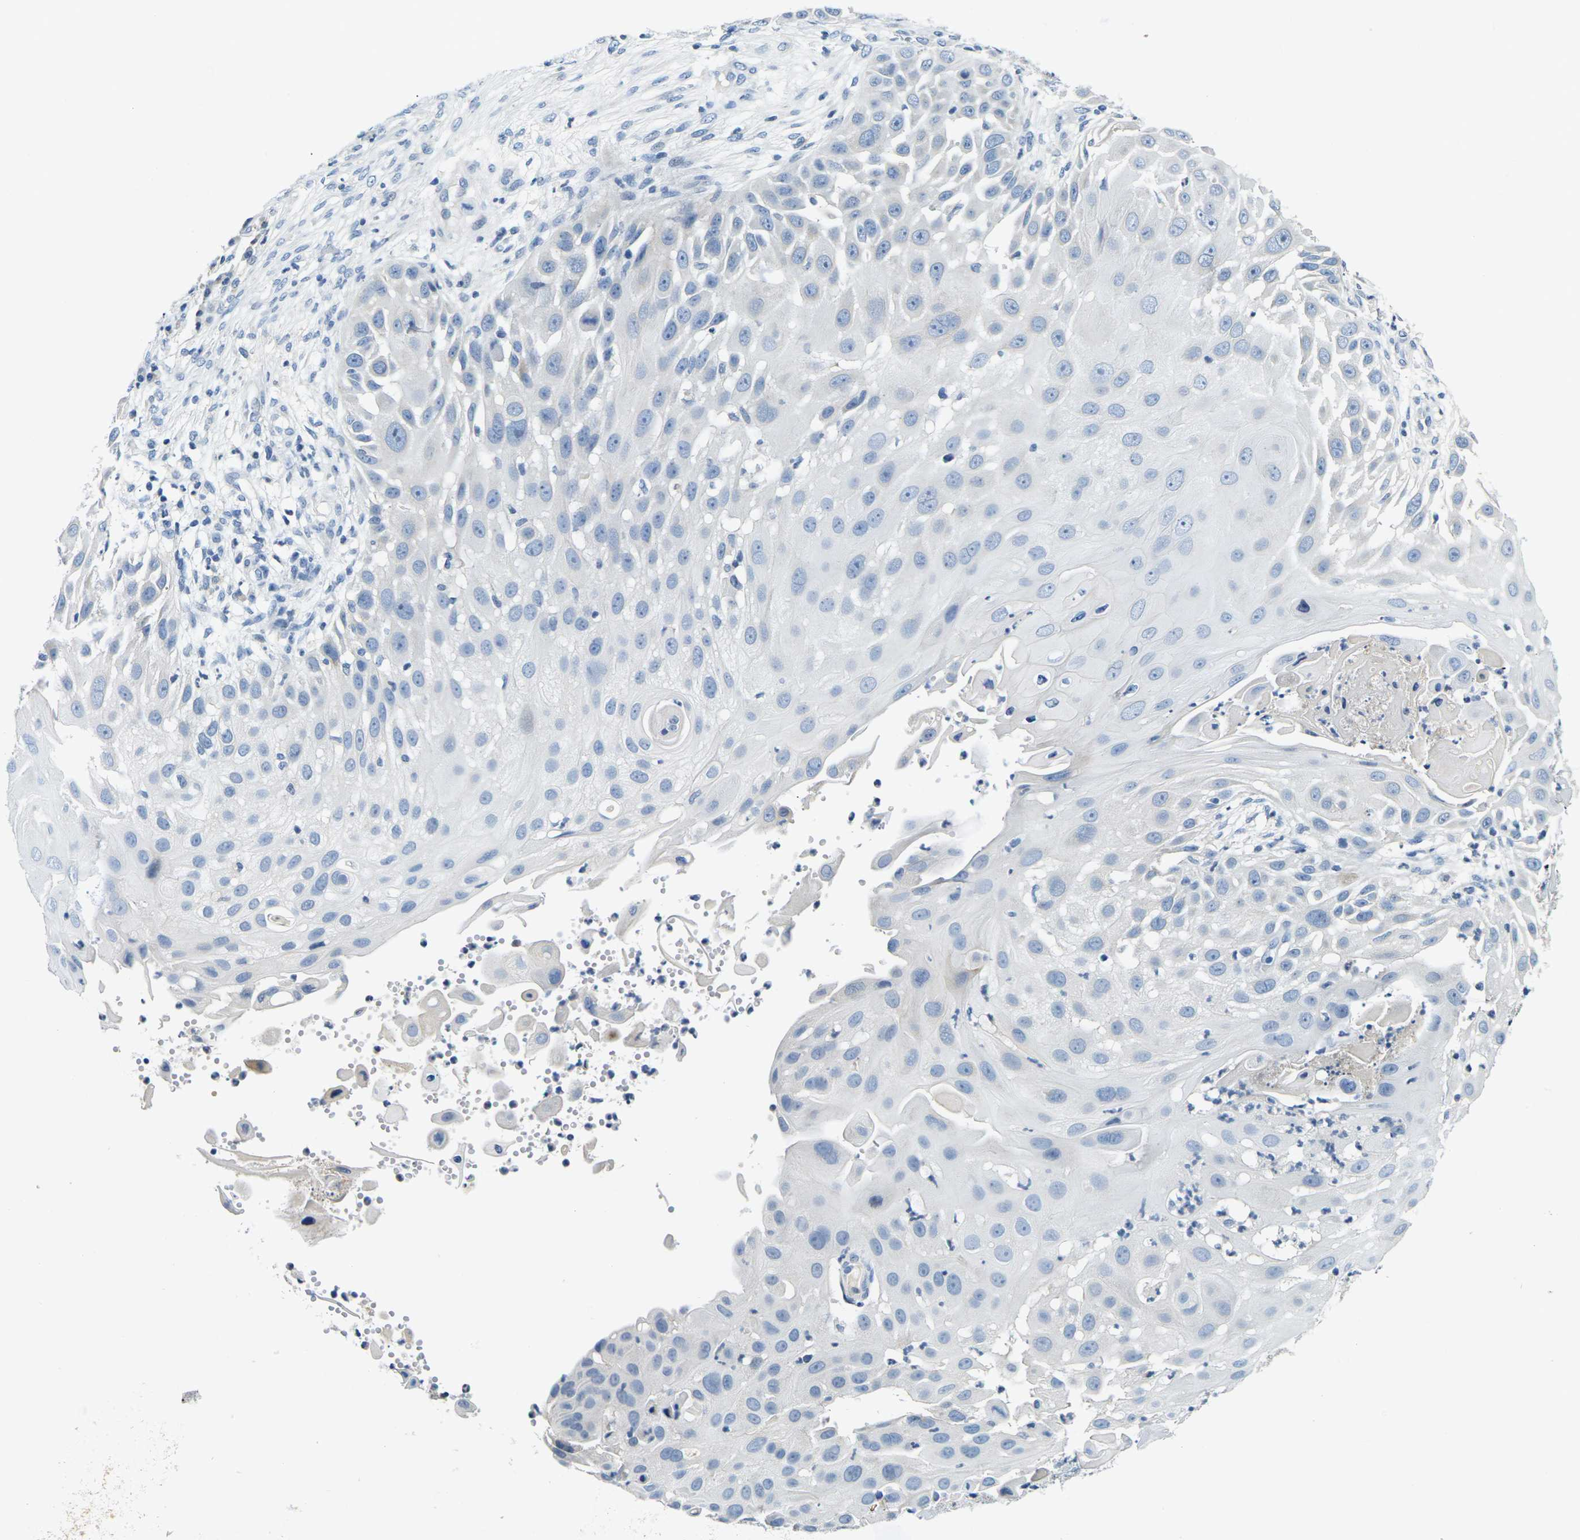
{"staining": {"intensity": "negative", "quantity": "none", "location": "none"}, "tissue": "skin cancer", "cell_type": "Tumor cells", "image_type": "cancer", "snomed": [{"axis": "morphology", "description": "Squamous cell carcinoma, NOS"}, {"axis": "topography", "description": "Skin"}], "caption": "This is an IHC photomicrograph of human skin cancer. There is no positivity in tumor cells.", "gene": "SHISAL2B", "patient": {"sex": "female", "age": 44}}